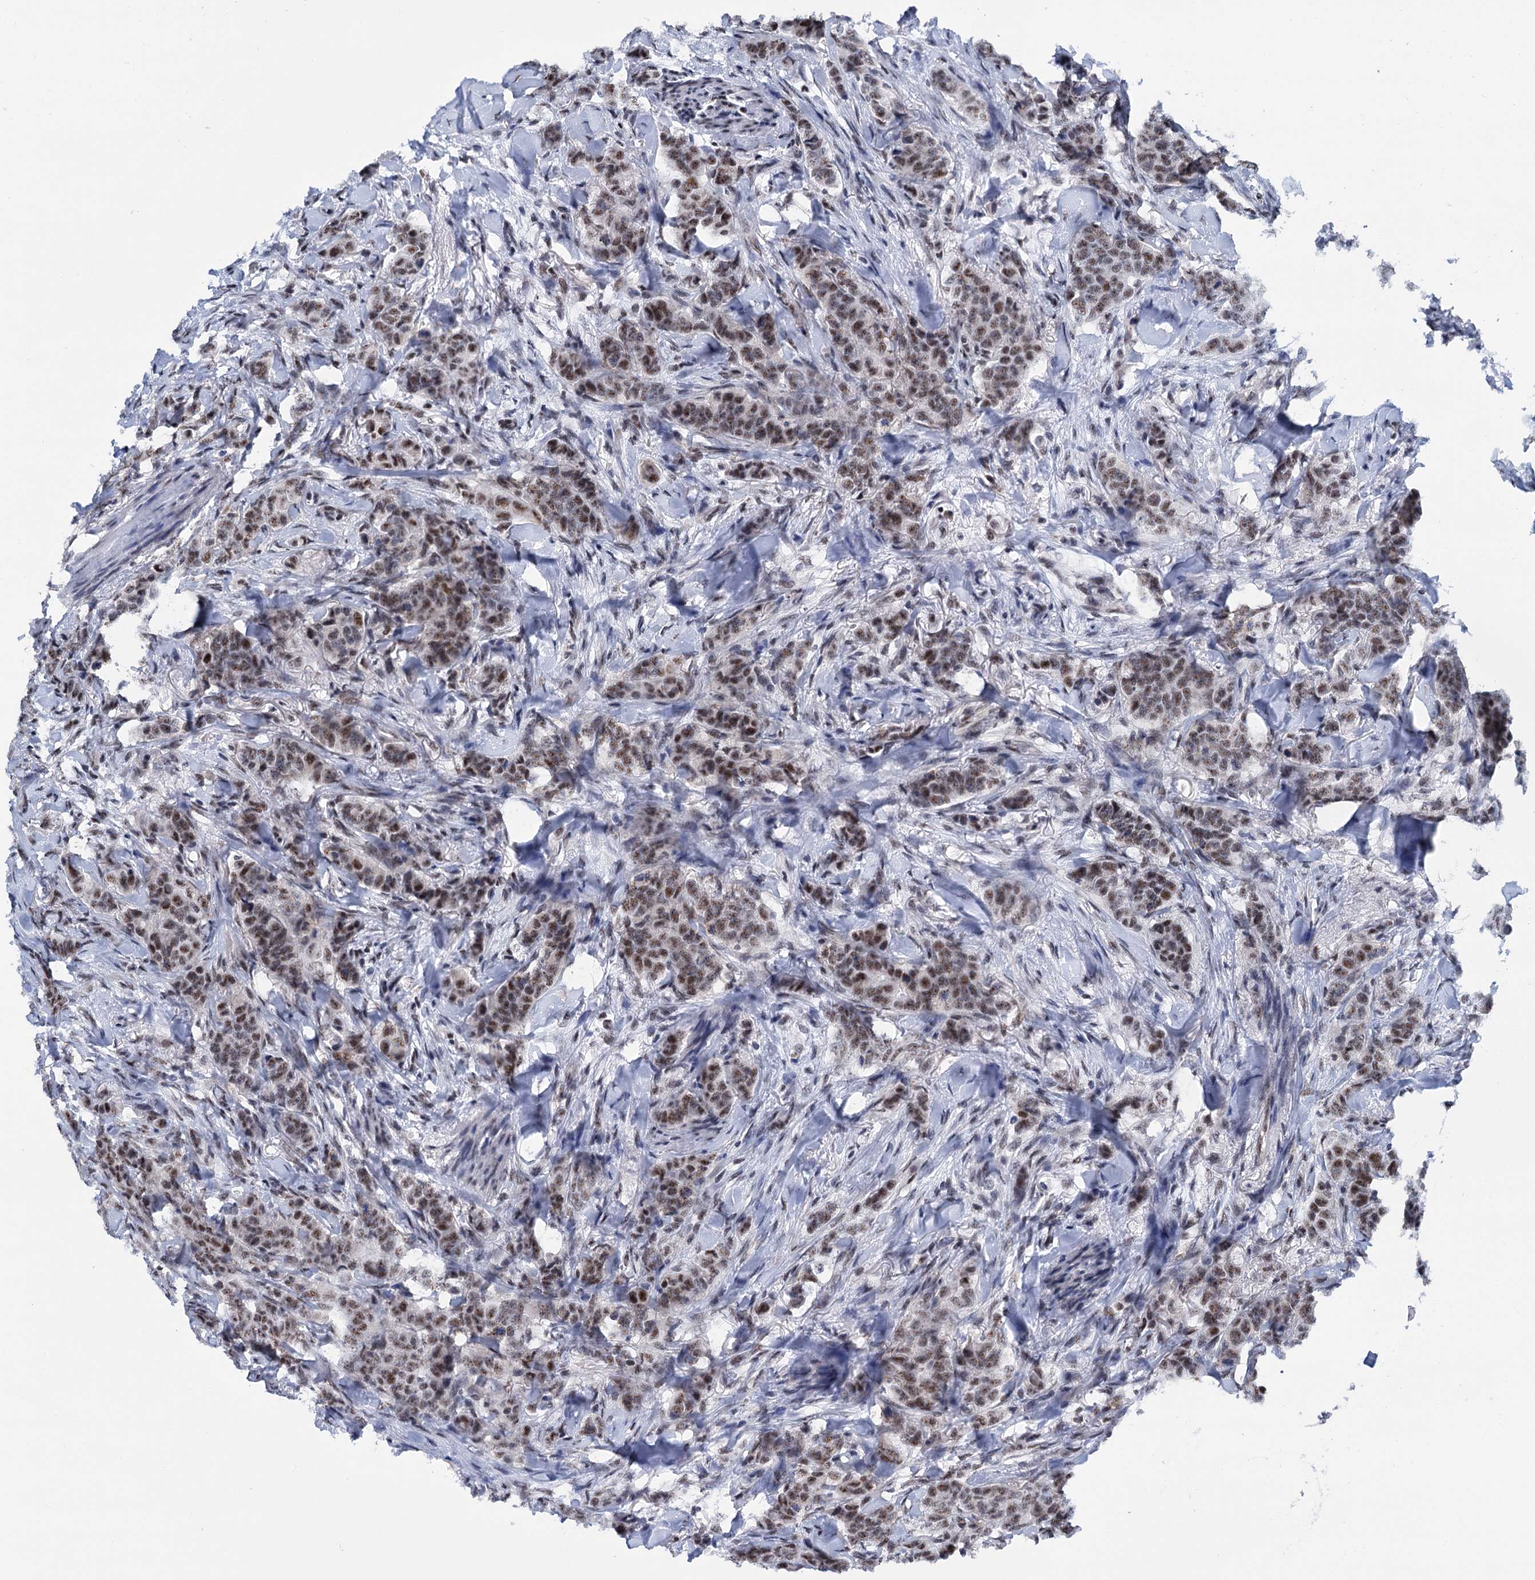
{"staining": {"intensity": "moderate", "quantity": ">75%", "location": "nuclear"}, "tissue": "breast cancer", "cell_type": "Tumor cells", "image_type": "cancer", "snomed": [{"axis": "morphology", "description": "Duct carcinoma"}, {"axis": "topography", "description": "Breast"}], "caption": "Breast cancer tissue demonstrates moderate nuclear staining in approximately >75% of tumor cells", "gene": "SREK1", "patient": {"sex": "female", "age": 40}}